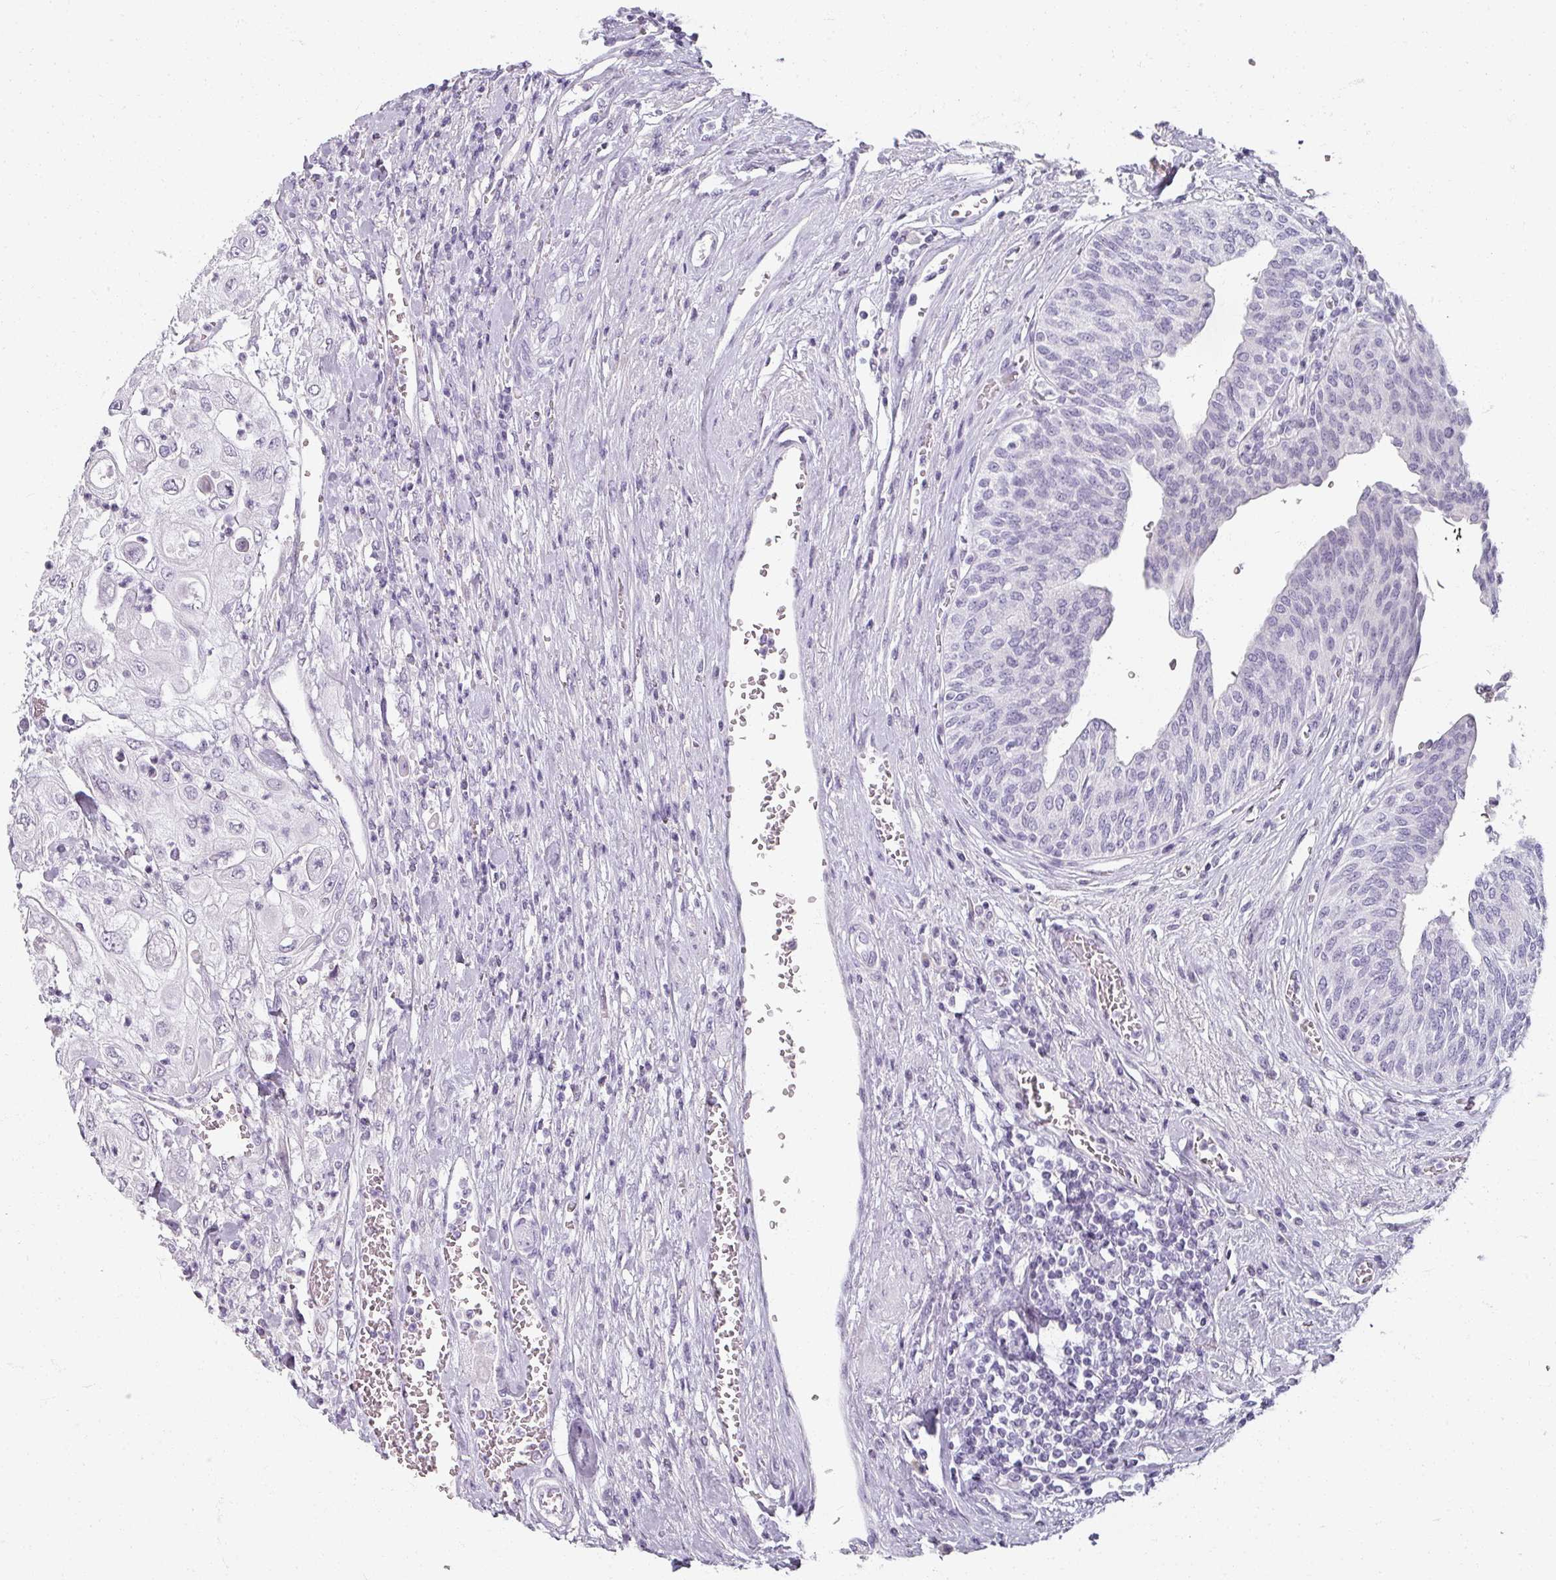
{"staining": {"intensity": "negative", "quantity": "none", "location": "none"}, "tissue": "urothelial cancer", "cell_type": "Tumor cells", "image_type": "cancer", "snomed": [{"axis": "morphology", "description": "Urothelial carcinoma, High grade"}, {"axis": "topography", "description": "Urinary bladder"}], "caption": "This is an immunohistochemistry (IHC) photomicrograph of human urothelial cancer. There is no expression in tumor cells.", "gene": "REG3G", "patient": {"sex": "female", "age": 79}}